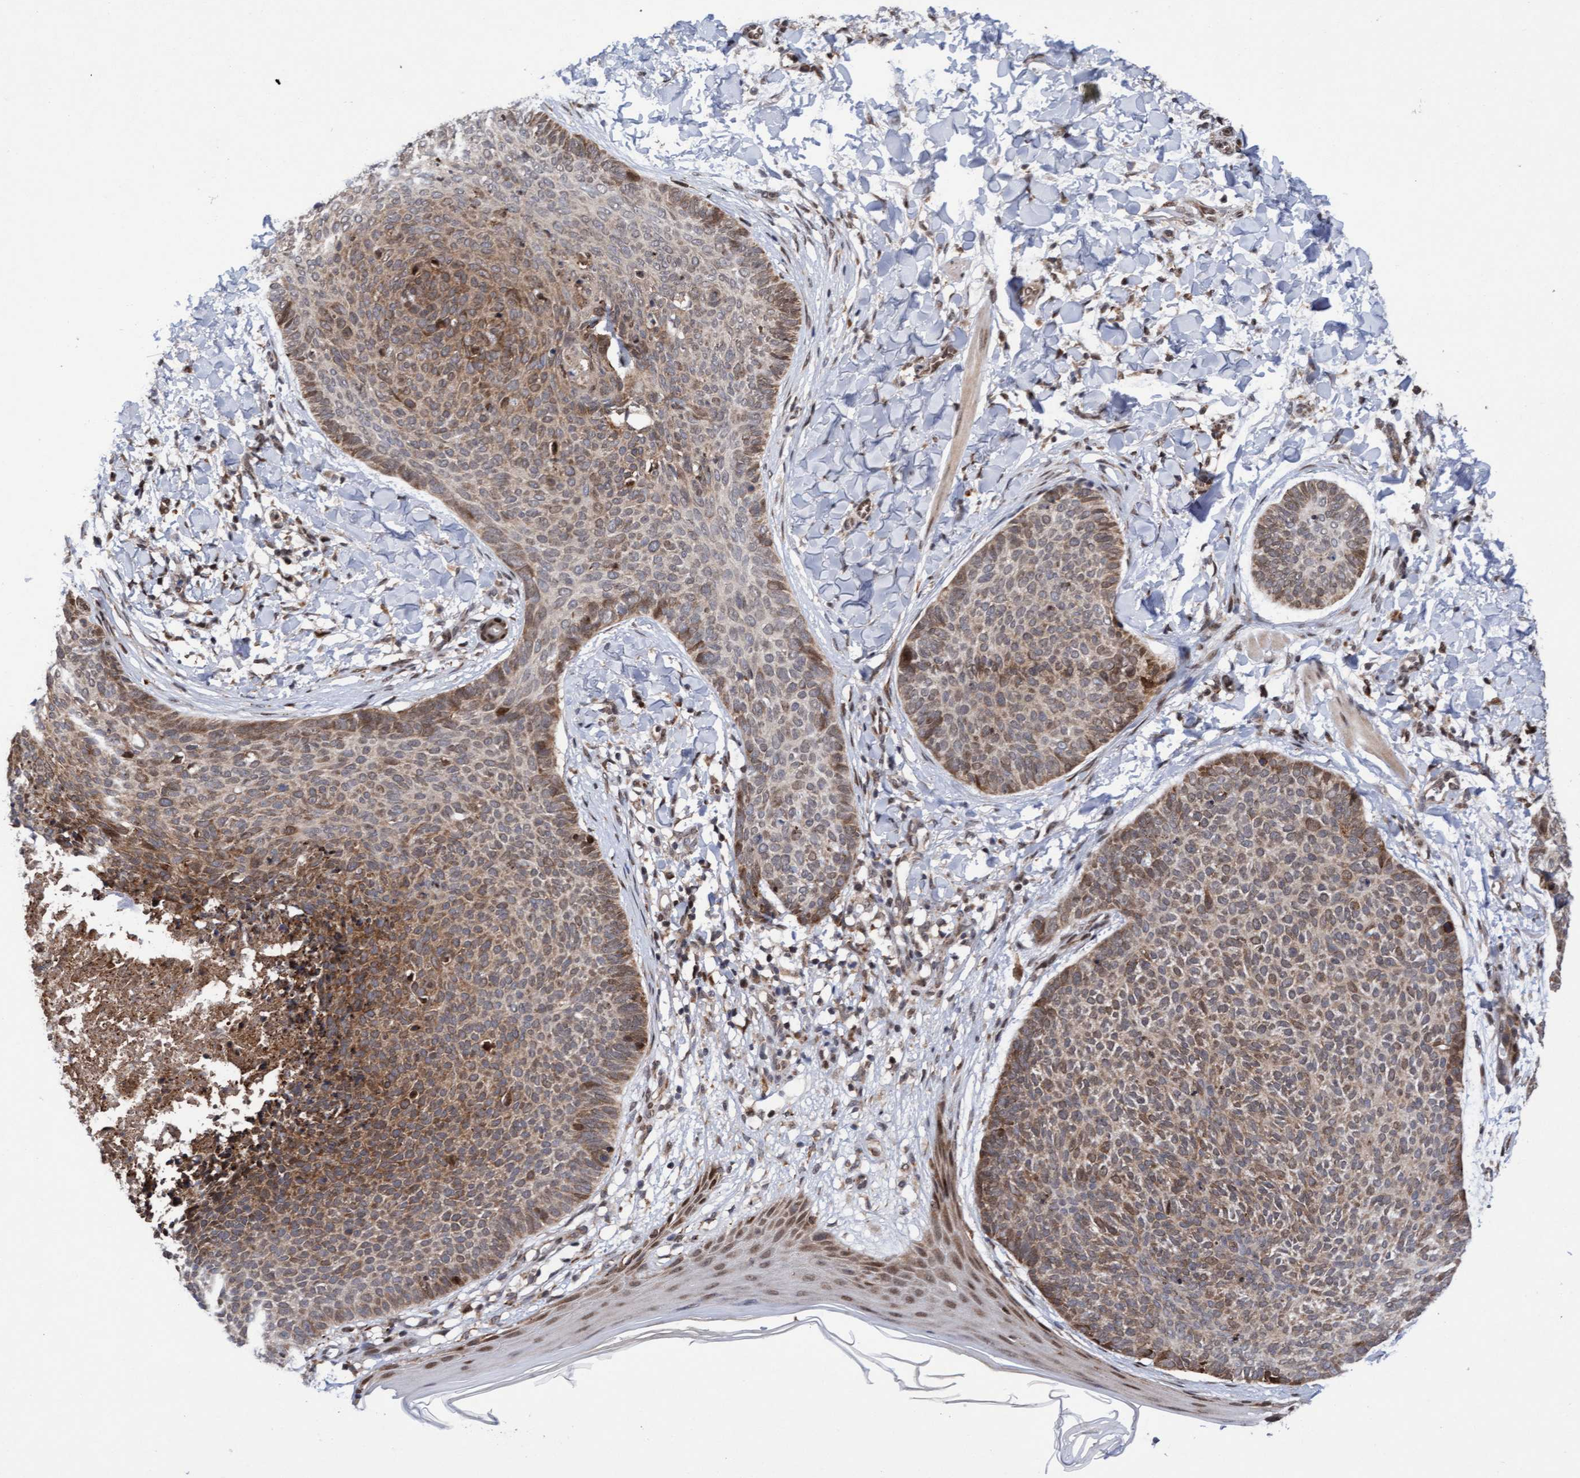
{"staining": {"intensity": "moderate", "quantity": "25%-75%", "location": "cytoplasmic/membranous"}, "tissue": "skin cancer", "cell_type": "Tumor cells", "image_type": "cancer", "snomed": [{"axis": "morphology", "description": "Normal tissue, NOS"}, {"axis": "morphology", "description": "Basal cell carcinoma"}, {"axis": "topography", "description": "Skin"}], "caption": "DAB (3,3'-diaminobenzidine) immunohistochemical staining of human basal cell carcinoma (skin) displays moderate cytoplasmic/membranous protein expression in approximately 25%-75% of tumor cells.", "gene": "TANC2", "patient": {"sex": "male", "age": 50}}